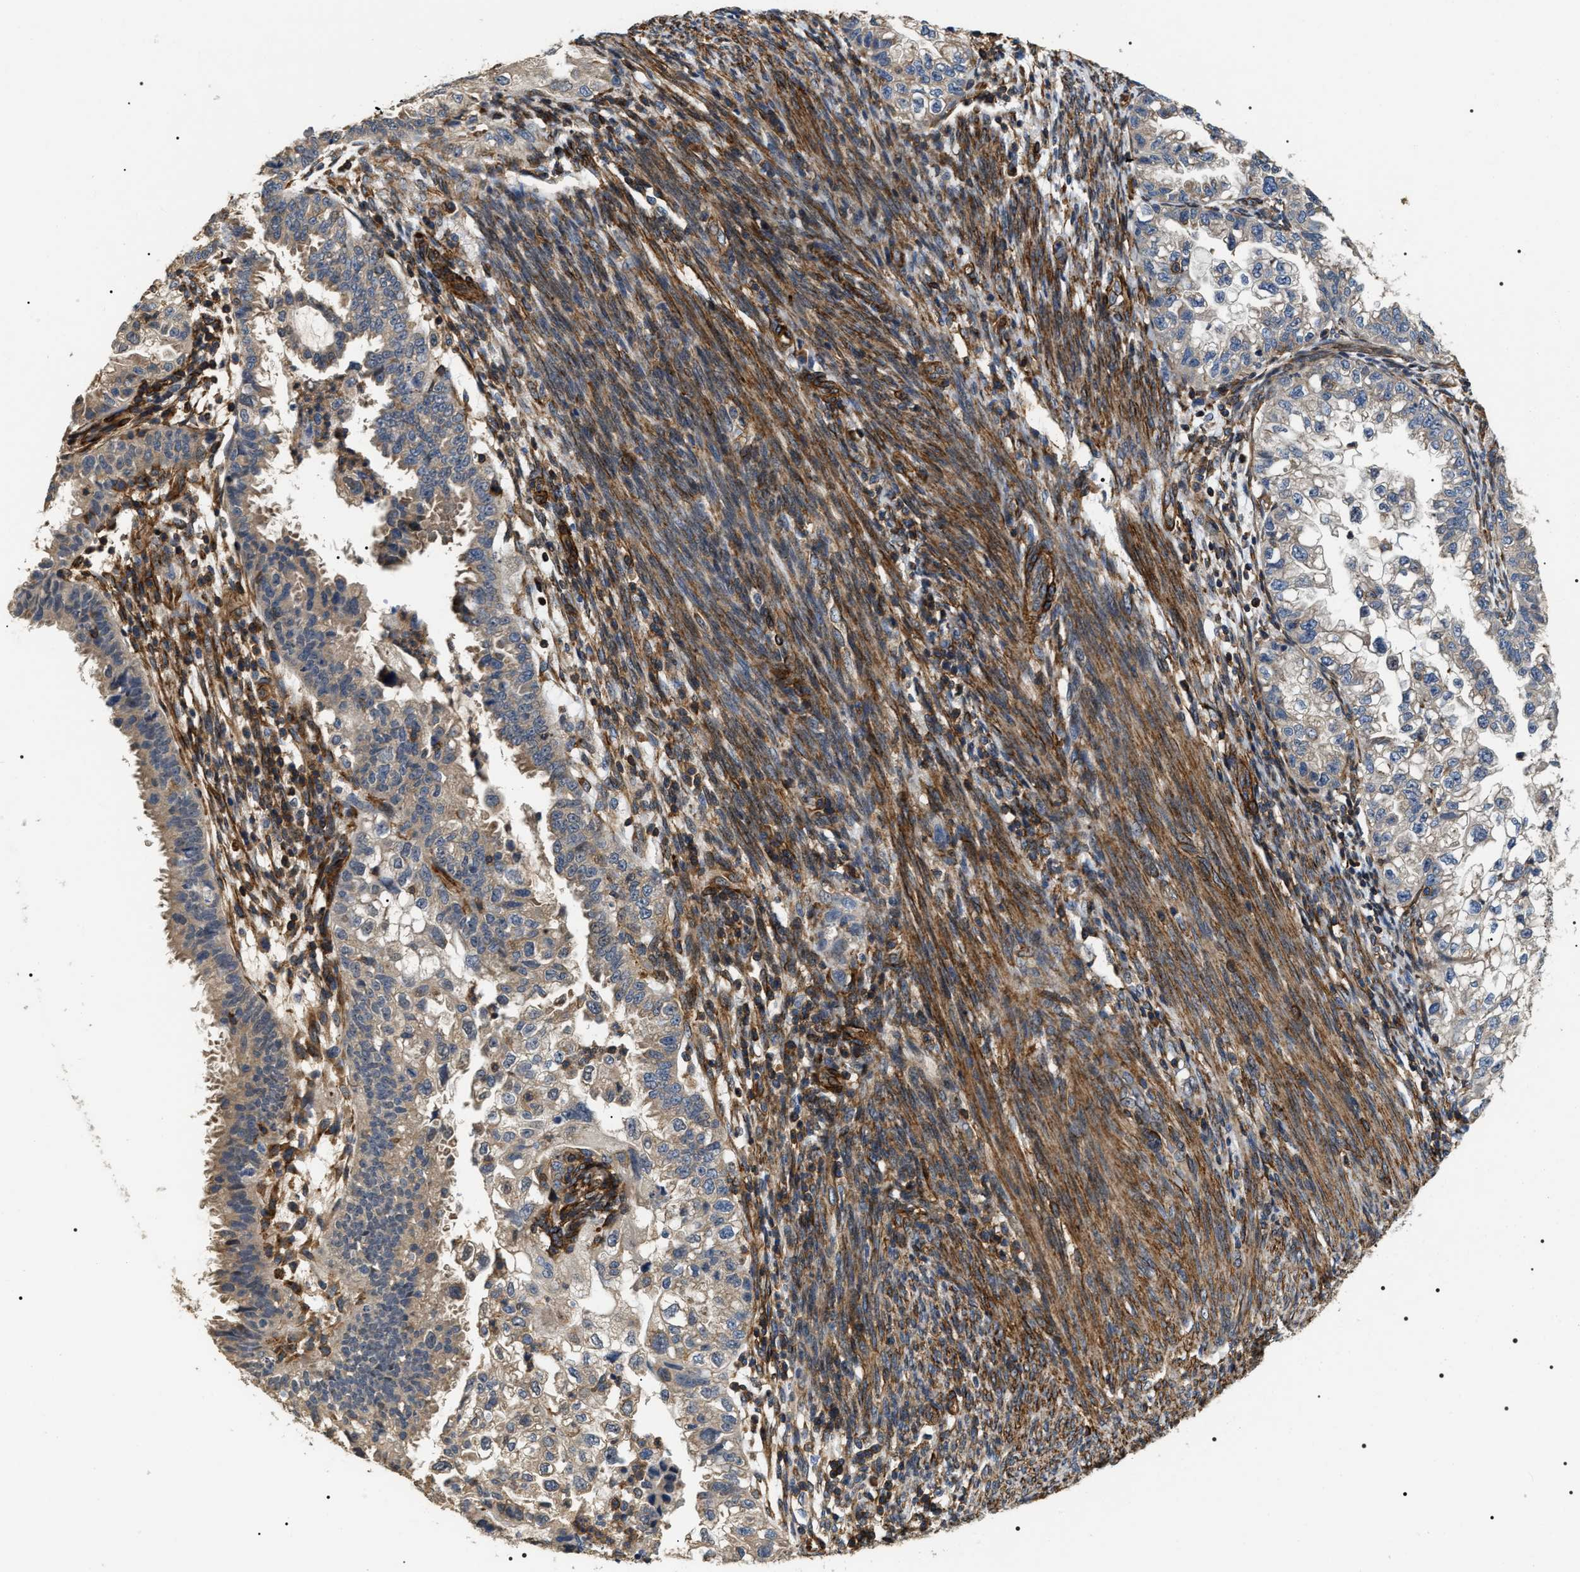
{"staining": {"intensity": "weak", "quantity": "<25%", "location": "cytoplasmic/membranous"}, "tissue": "endometrial cancer", "cell_type": "Tumor cells", "image_type": "cancer", "snomed": [{"axis": "morphology", "description": "Adenocarcinoma, NOS"}, {"axis": "topography", "description": "Endometrium"}], "caption": "There is no significant positivity in tumor cells of adenocarcinoma (endometrial). Nuclei are stained in blue.", "gene": "ZC3HAV1L", "patient": {"sex": "female", "age": 85}}